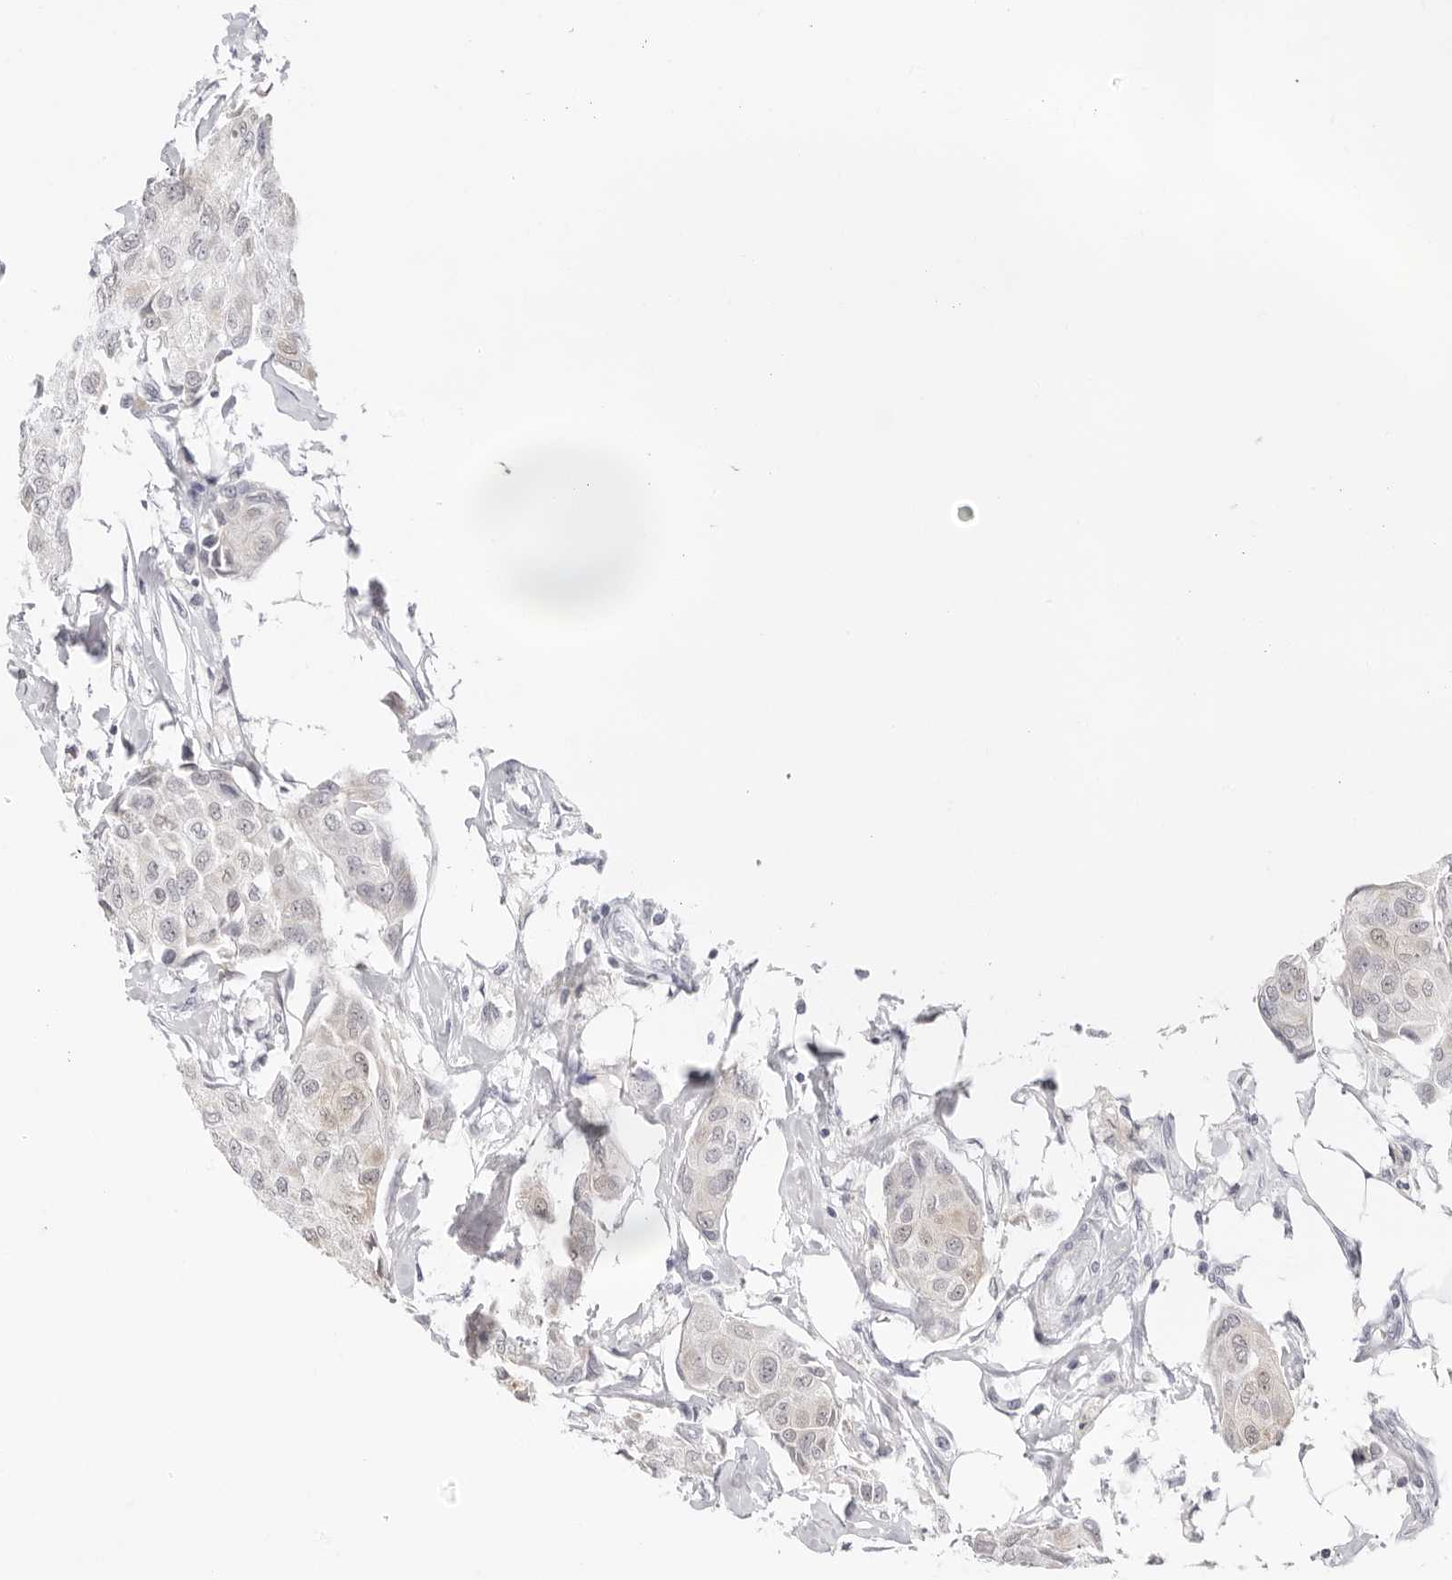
{"staining": {"intensity": "moderate", "quantity": "<25%", "location": "cytoplasmic/membranous,nuclear"}, "tissue": "breast cancer", "cell_type": "Tumor cells", "image_type": "cancer", "snomed": [{"axis": "morphology", "description": "Duct carcinoma"}, {"axis": "topography", "description": "Breast"}], "caption": "Human breast cancer (intraductal carcinoma) stained with a protein marker demonstrates moderate staining in tumor cells.", "gene": "FDPS", "patient": {"sex": "female", "age": 80}}